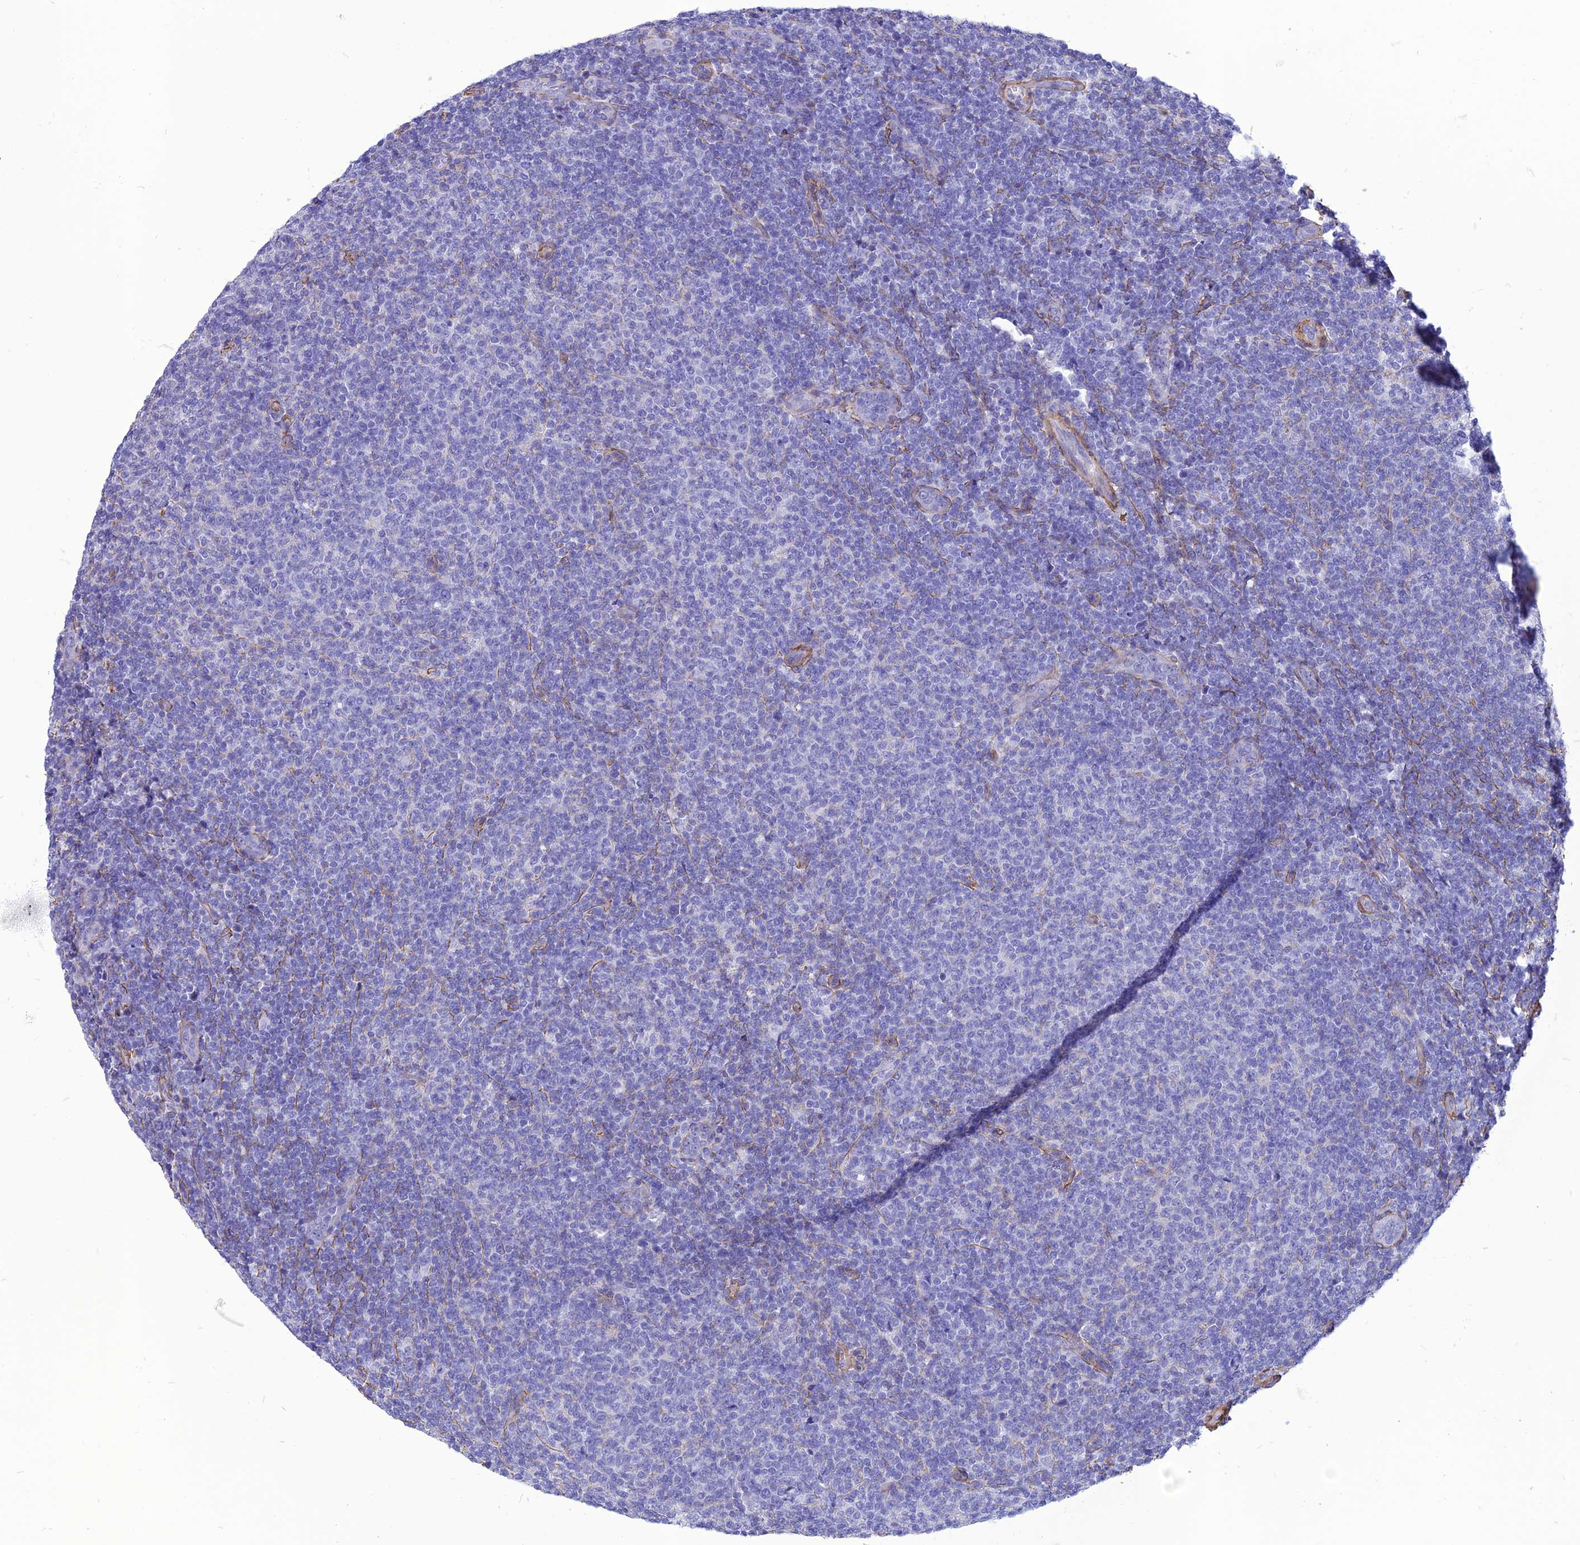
{"staining": {"intensity": "negative", "quantity": "none", "location": "none"}, "tissue": "lymphoma", "cell_type": "Tumor cells", "image_type": "cancer", "snomed": [{"axis": "morphology", "description": "Malignant lymphoma, non-Hodgkin's type, Low grade"}, {"axis": "topography", "description": "Lymph node"}], "caption": "Protein analysis of low-grade malignant lymphoma, non-Hodgkin's type displays no significant expression in tumor cells.", "gene": "NKD1", "patient": {"sex": "male", "age": 66}}